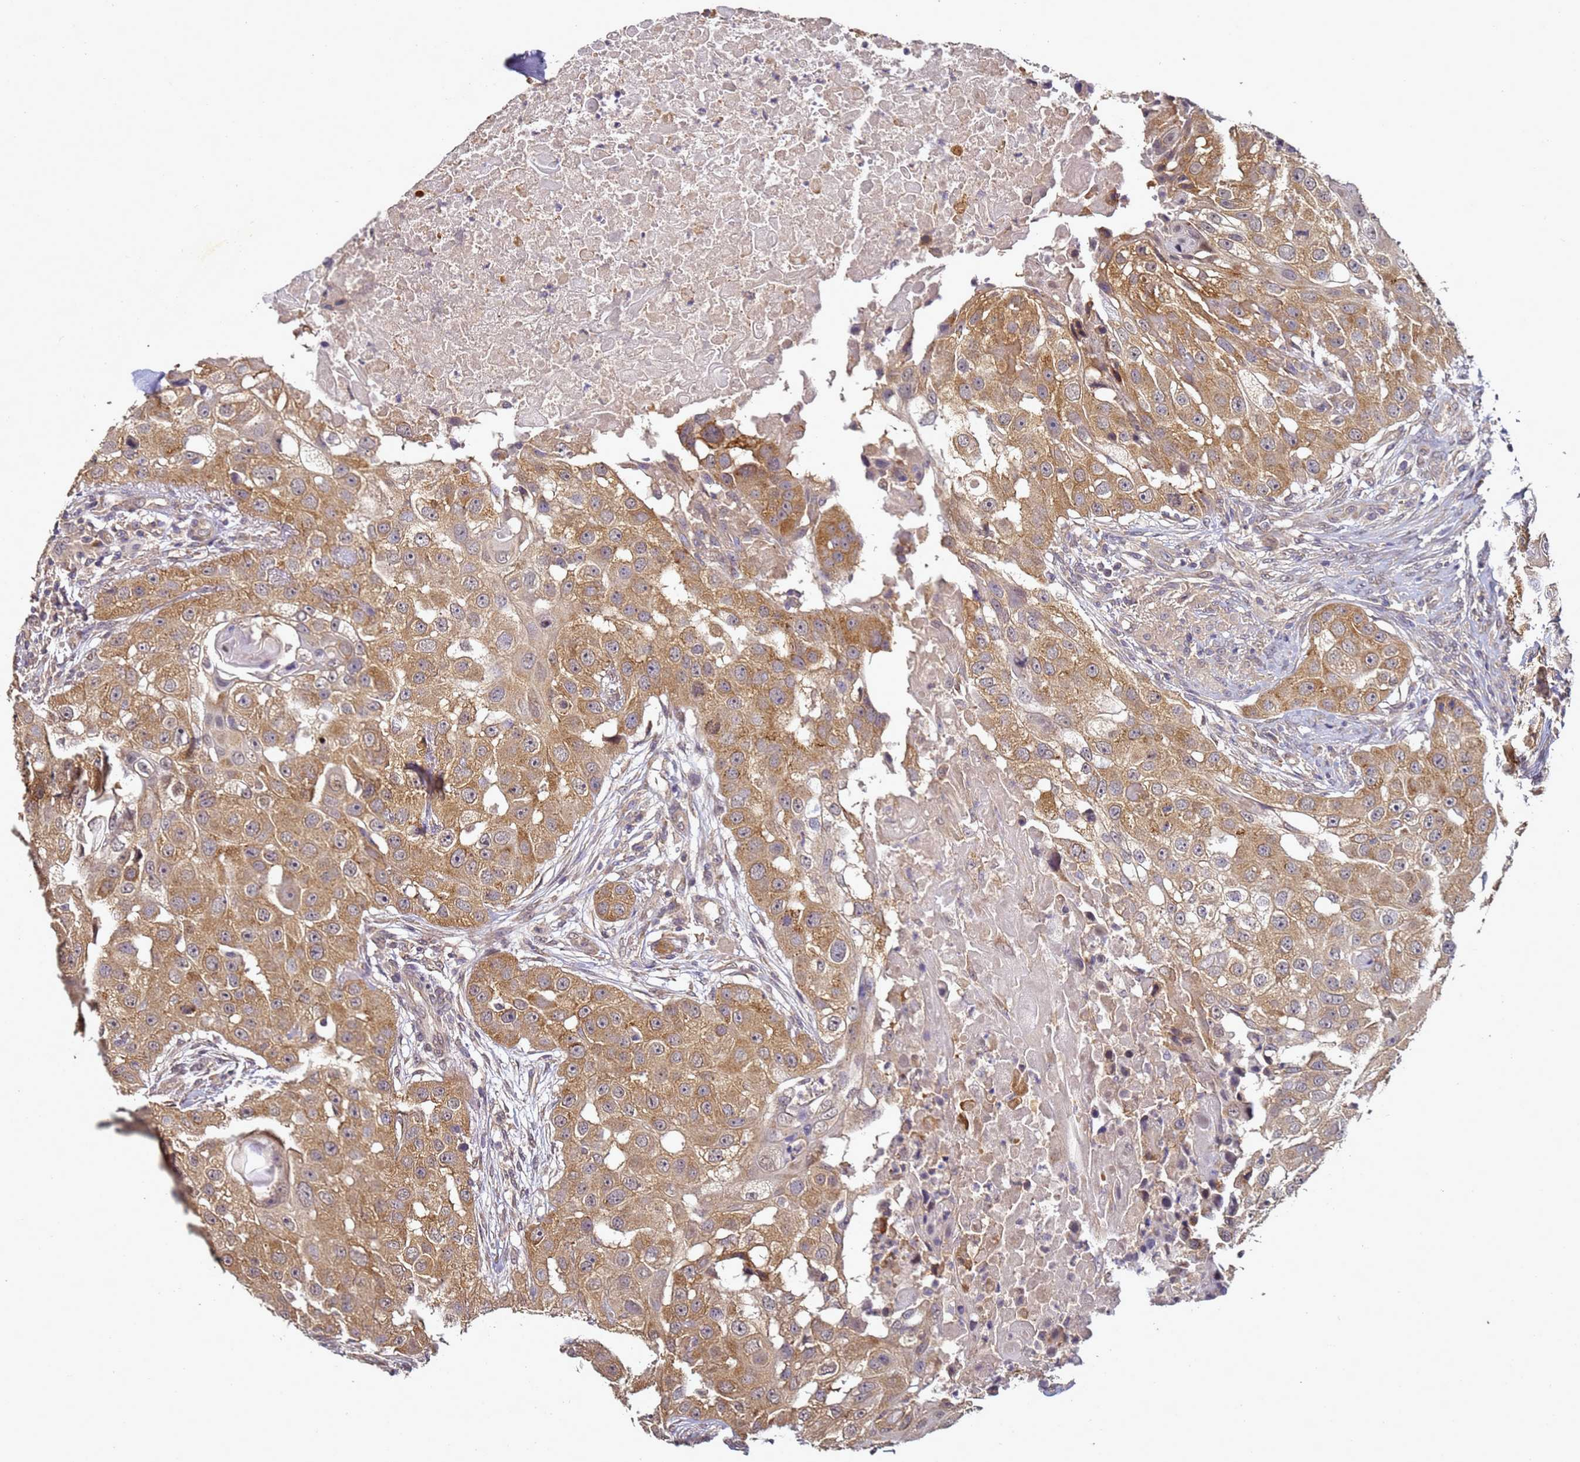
{"staining": {"intensity": "moderate", "quantity": ">75%", "location": "cytoplasmic/membranous"}, "tissue": "head and neck cancer", "cell_type": "Tumor cells", "image_type": "cancer", "snomed": [{"axis": "morphology", "description": "Normal tissue, NOS"}, {"axis": "morphology", "description": "Squamous cell carcinoma, NOS"}, {"axis": "topography", "description": "Skeletal muscle"}, {"axis": "topography", "description": "Head-Neck"}], "caption": "Human head and neck cancer (squamous cell carcinoma) stained with a brown dye demonstrates moderate cytoplasmic/membranous positive staining in approximately >75% of tumor cells.", "gene": "ANKRD17", "patient": {"sex": "male", "age": 51}}